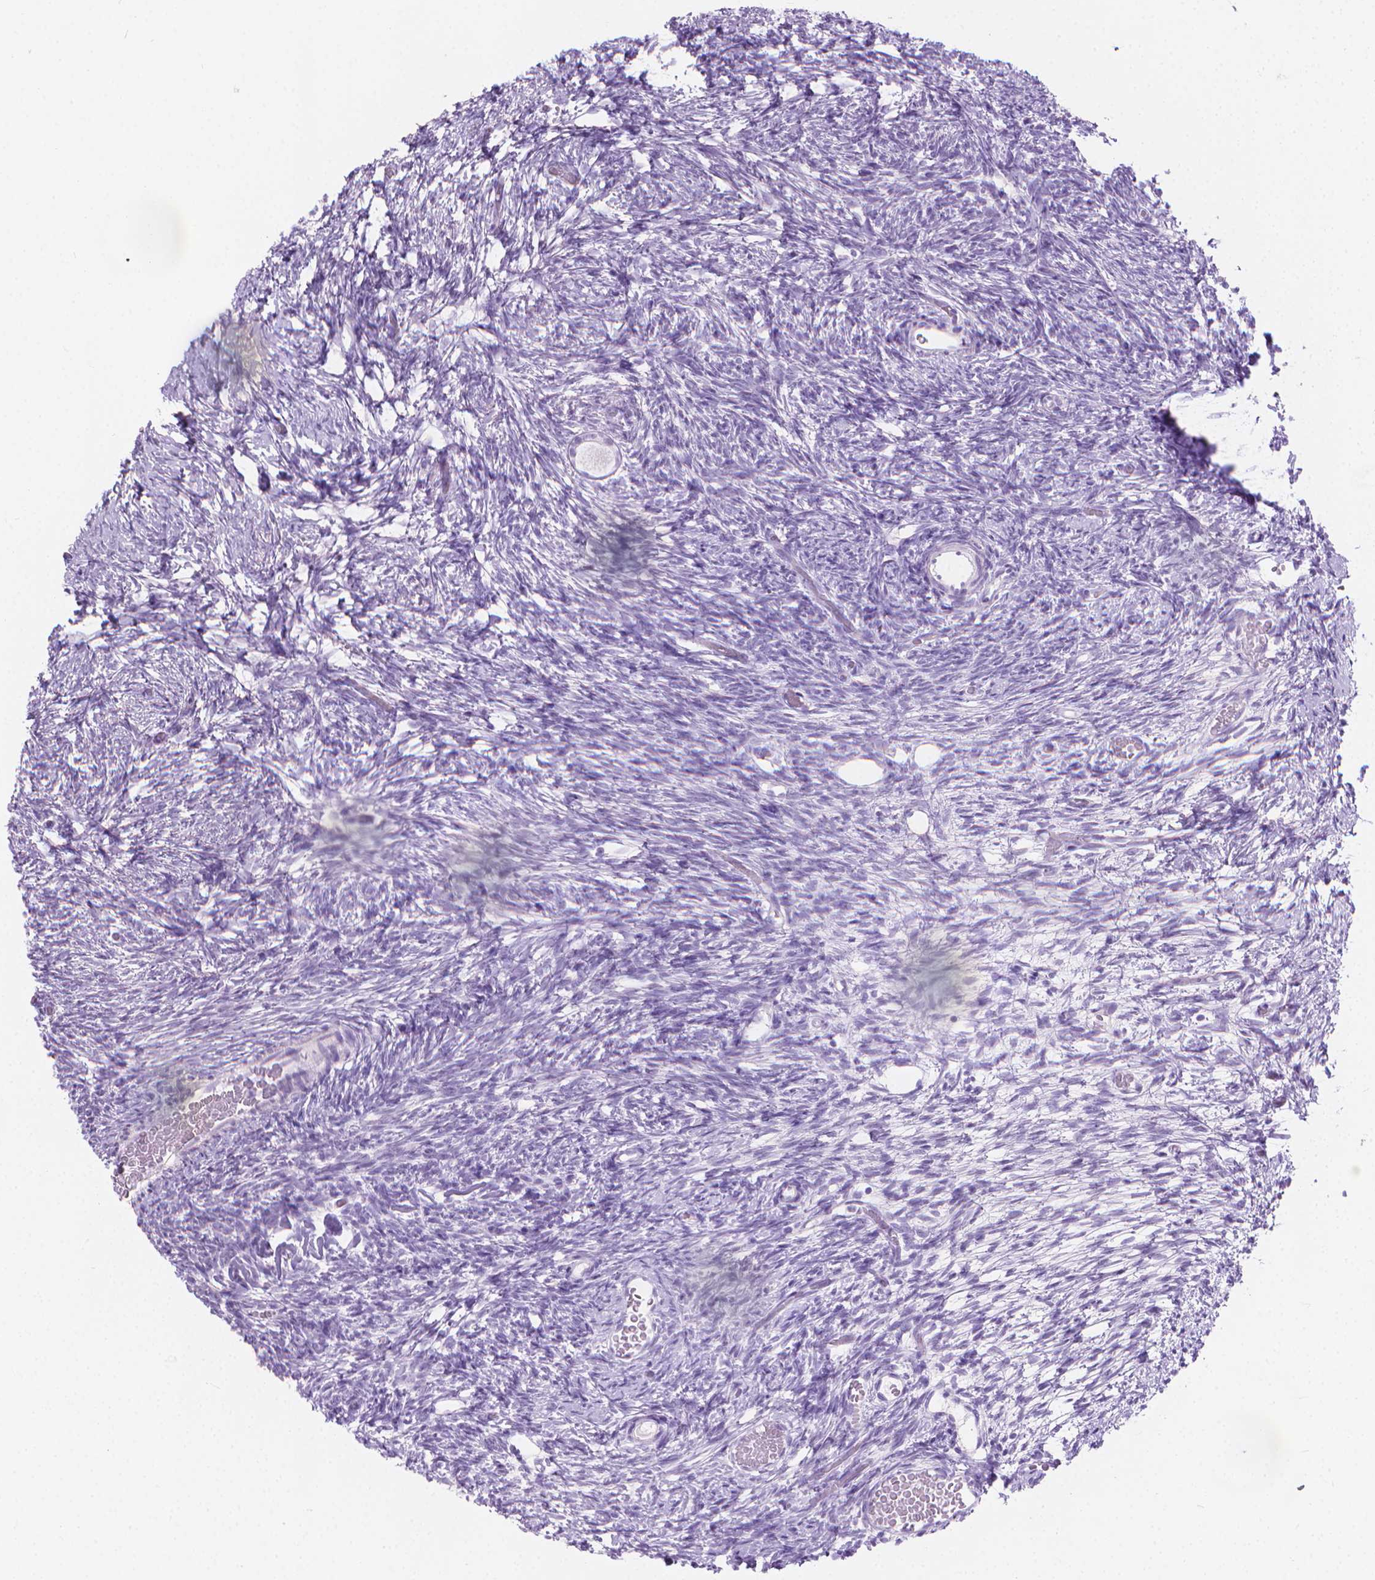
{"staining": {"intensity": "negative", "quantity": "none", "location": "none"}, "tissue": "ovary", "cell_type": "Follicle cells", "image_type": "normal", "snomed": [{"axis": "morphology", "description": "Normal tissue, NOS"}, {"axis": "topography", "description": "Ovary"}], "caption": "Normal ovary was stained to show a protein in brown. There is no significant positivity in follicle cells.", "gene": "CFAP52", "patient": {"sex": "female", "age": 39}}